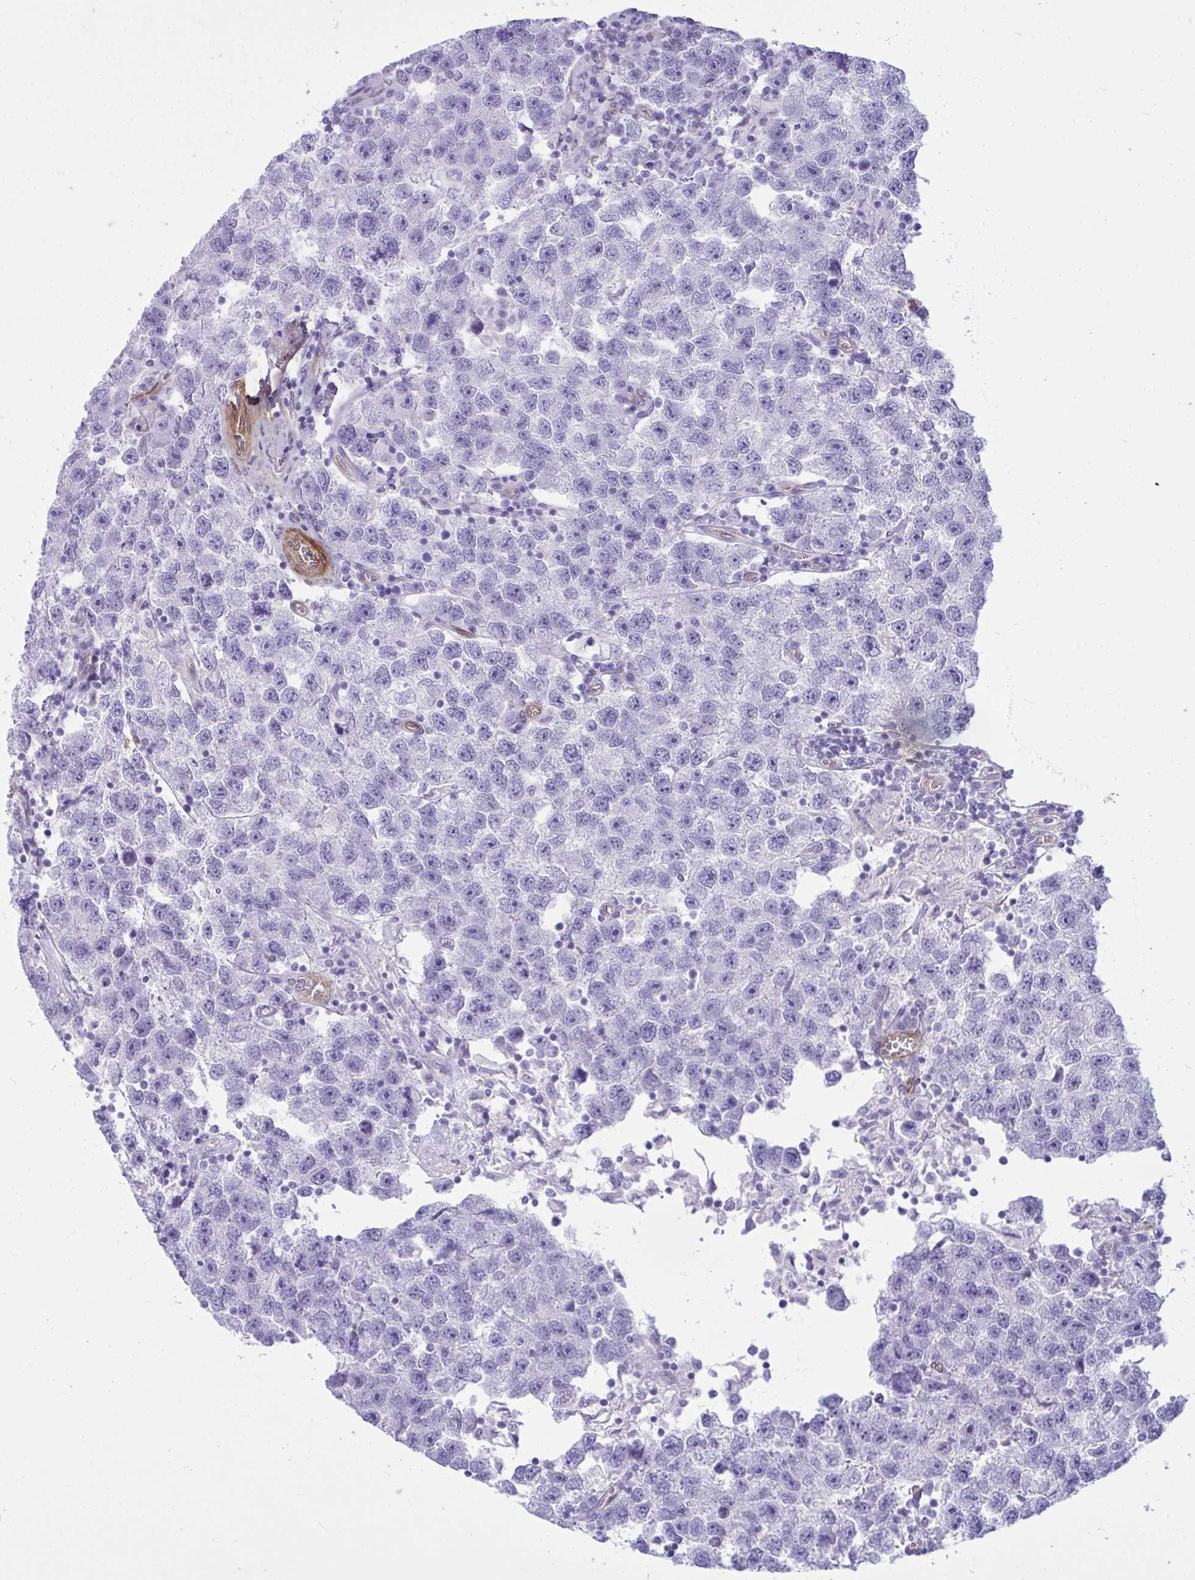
{"staining": {"intensity": "negative", "quantity": "none", "location": "none"}, "tissue": "testis cancer", "cell_type": "Tumor cells", "image_type": "cancer", "snomed": [{"axis": "morphology", "description": "Seminoma, NOS"}, {"axis": "topography", "description": "Testis"}], "caption": "Immunohistochemical staining of human testis cancer shows no significant staining in tumor cells.", "gene": "LIMS2", "patient": {"sex": "male", "age": 26}}